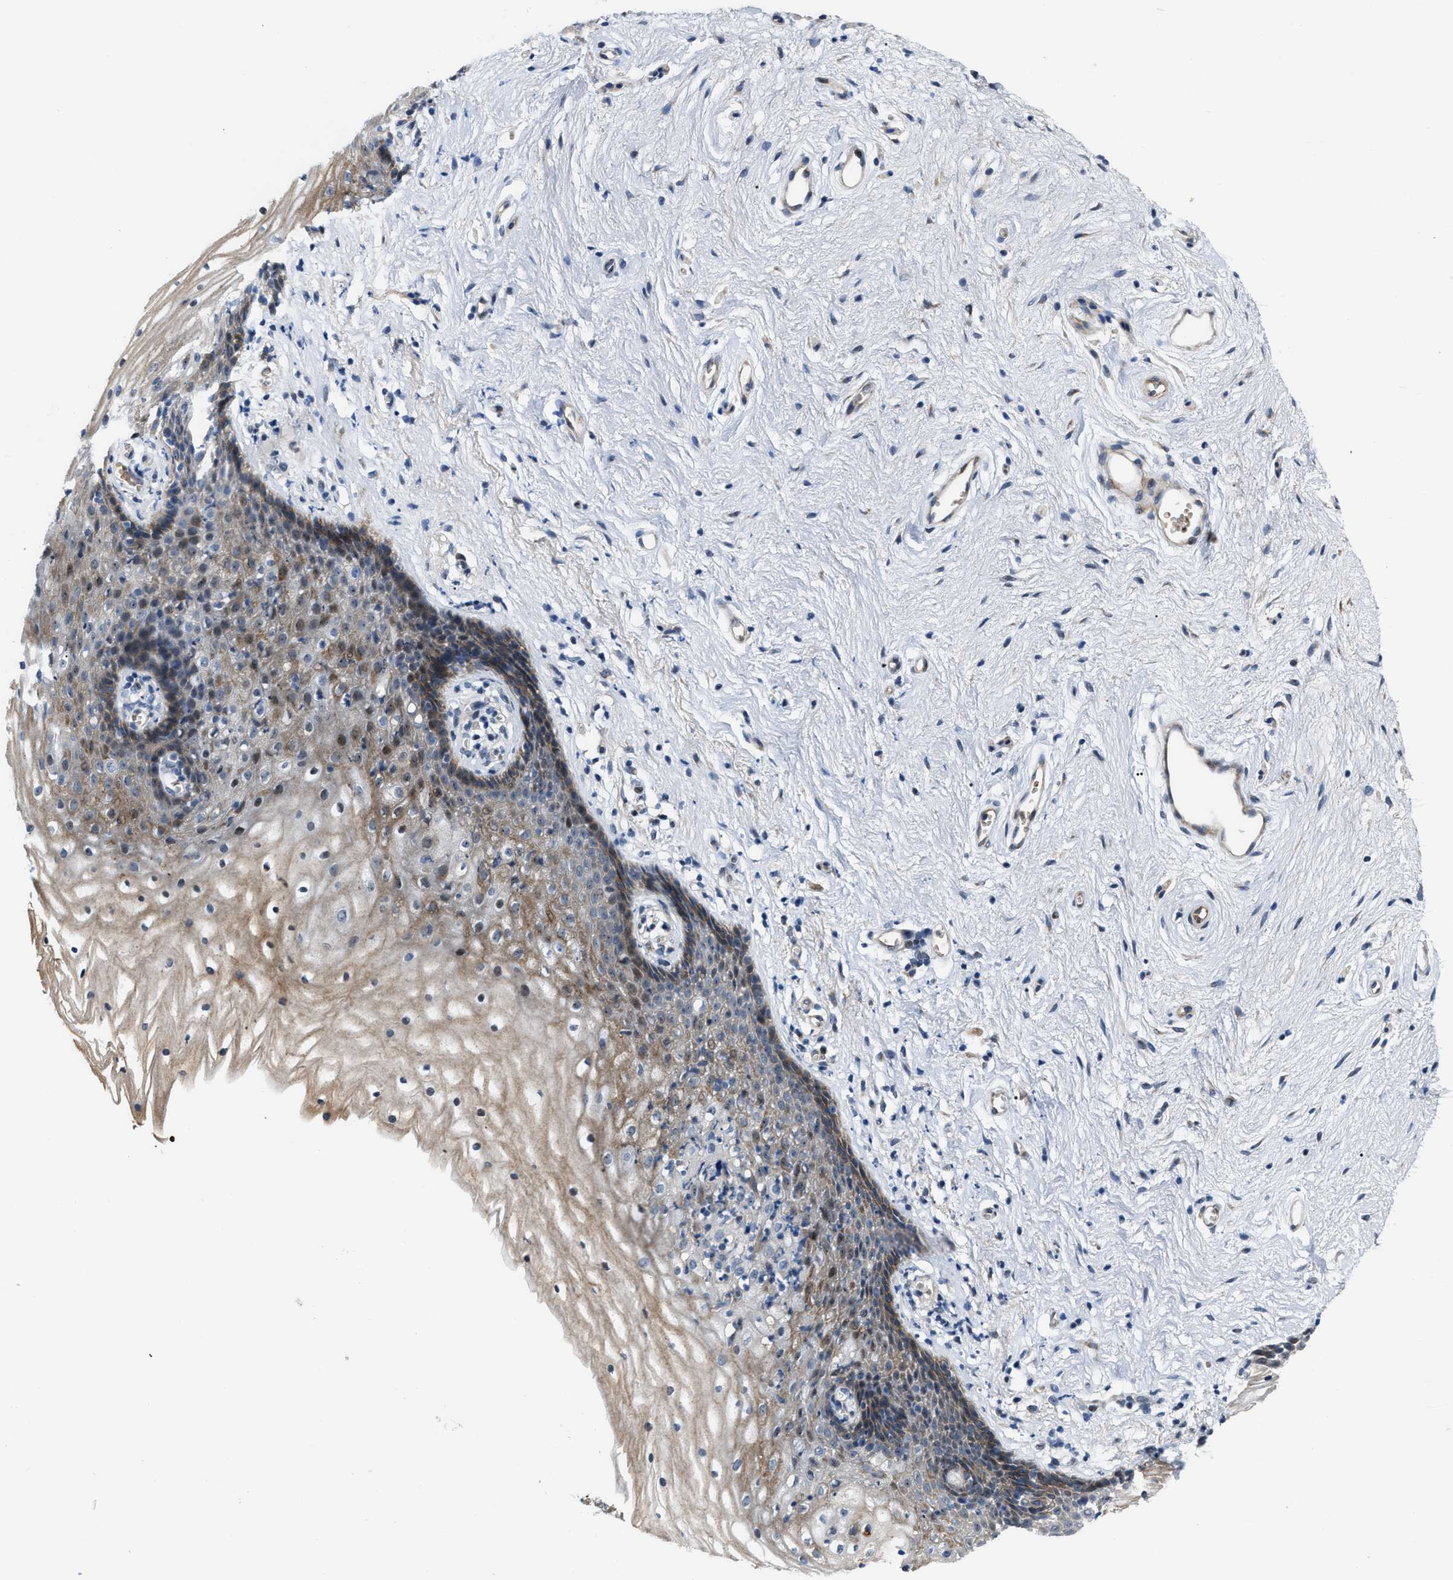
{"staining": {"intensity": "moderate", "quantity": "25%-75%", "location": "cytoplasmic/membranous,nuclear"}, "tissue": "vagina", "cell_type": "Squamous epithelial cells", "image_type": "normal", "snomed": [{"axis": "morphology", "description": "Normal tissue, NOS"}, {"axis": "topography", "description": "Vagina"}], "caption": "The image displays staining of benign vagina, revealing moderate cytoplasmic/membranous,nuclear protein staining (brown color) within squamous epithelial cells. (Brightfield microscopy of DAB IHC at high magnification).", "gene": "POLR1F", "patient": {"sex": "female", "age": 44}}